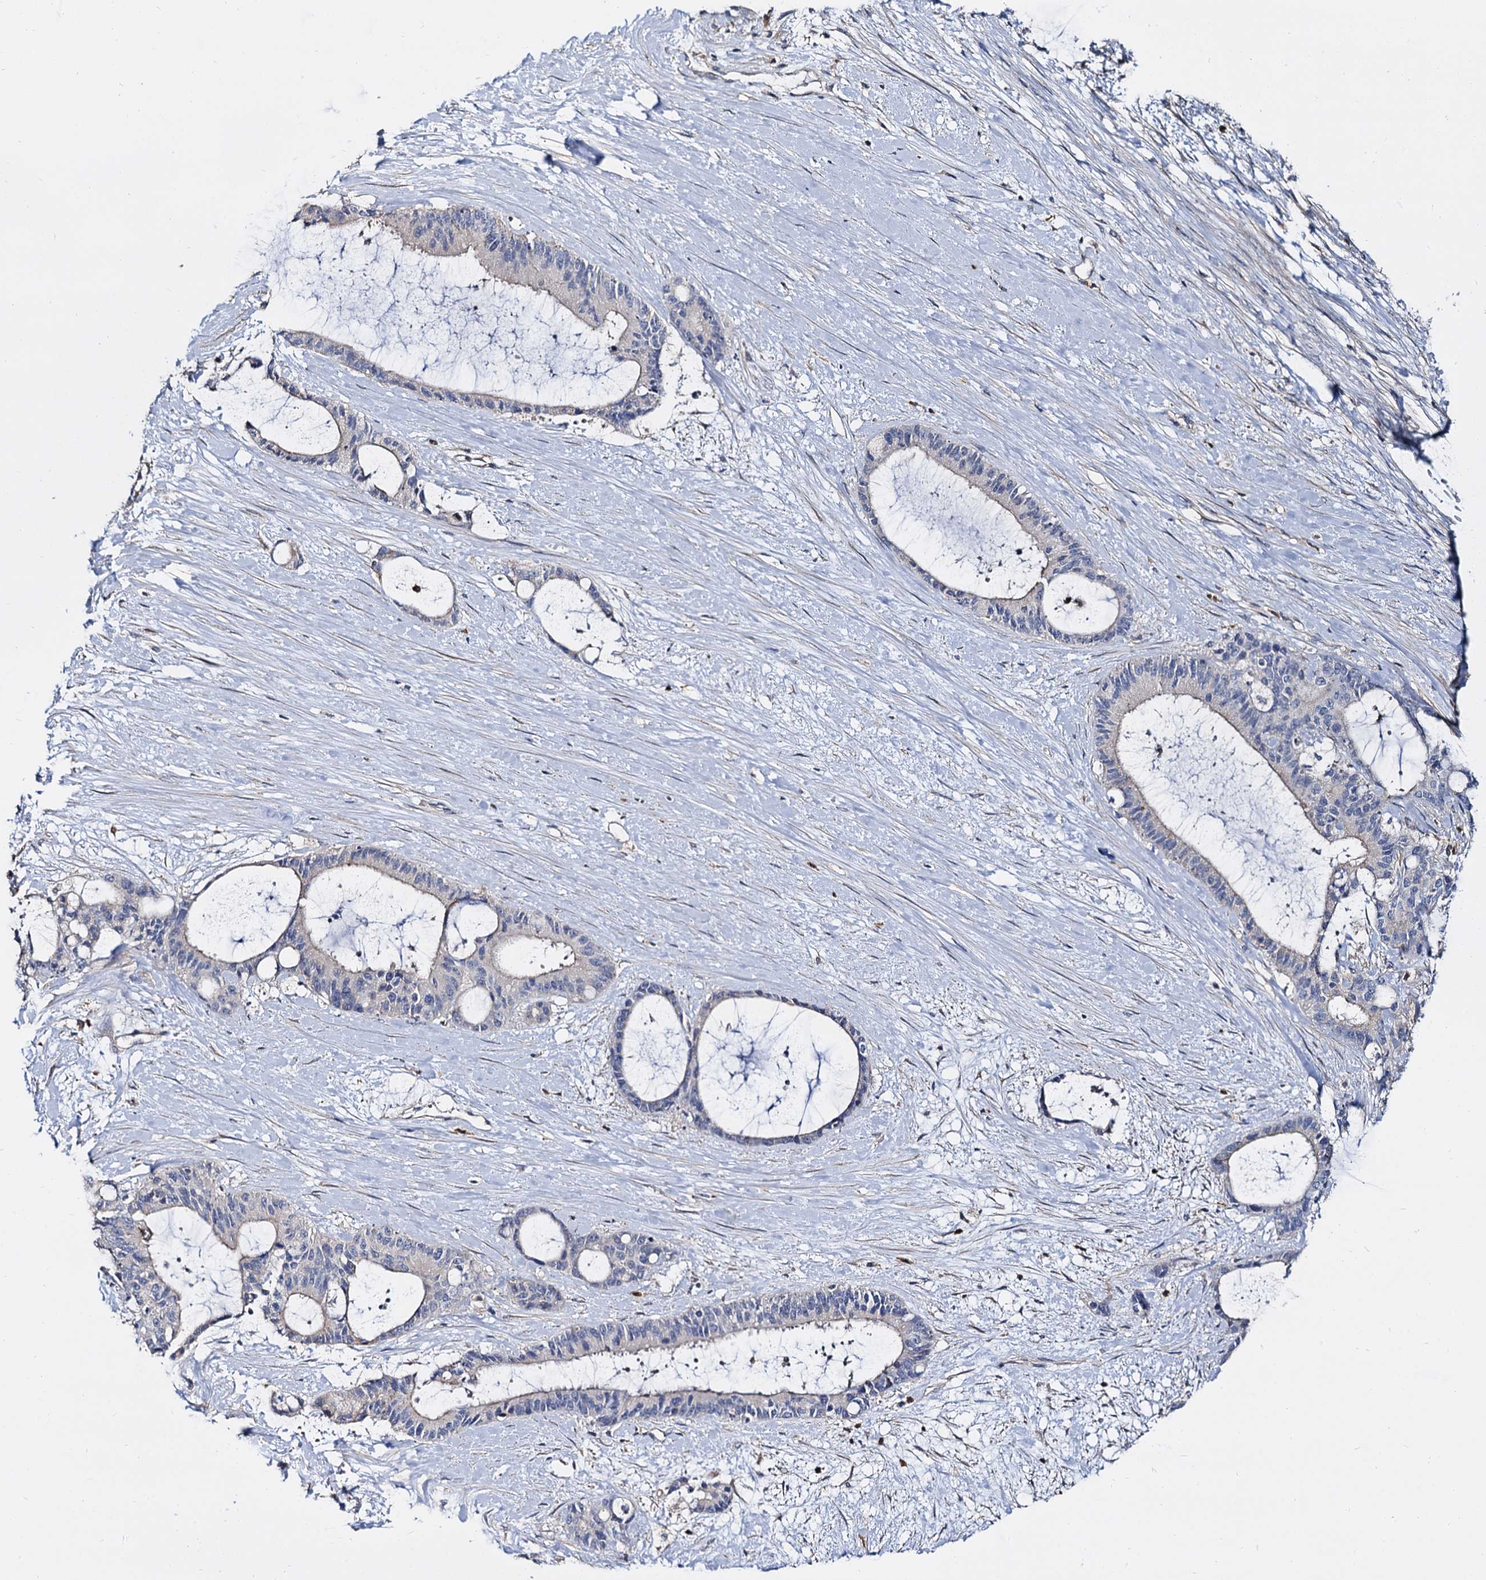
{"staining": {"intensity": "negative", "quantity": "none", "location": "none"}, "tissue": "liver cancer", "cell_type": "Tumor cells", "image_type": "cancer", "snomed": [{"axis": "morphology", "description": "Normal tissue, NOS"}, {"axis": "morphology", "description": "Cholangiocarcinoma"}, {"axis": "topography", "description": "Liver"}, {"axis": "topography", "description": "Peripheral nerve tissue"}], "caption": "Tumor cells are negative for brown protein staining in liver cancer (cholangiocarcinoma).", "gene": "ANKRD13A", "patient": {"sex": "female", "age": 73}}